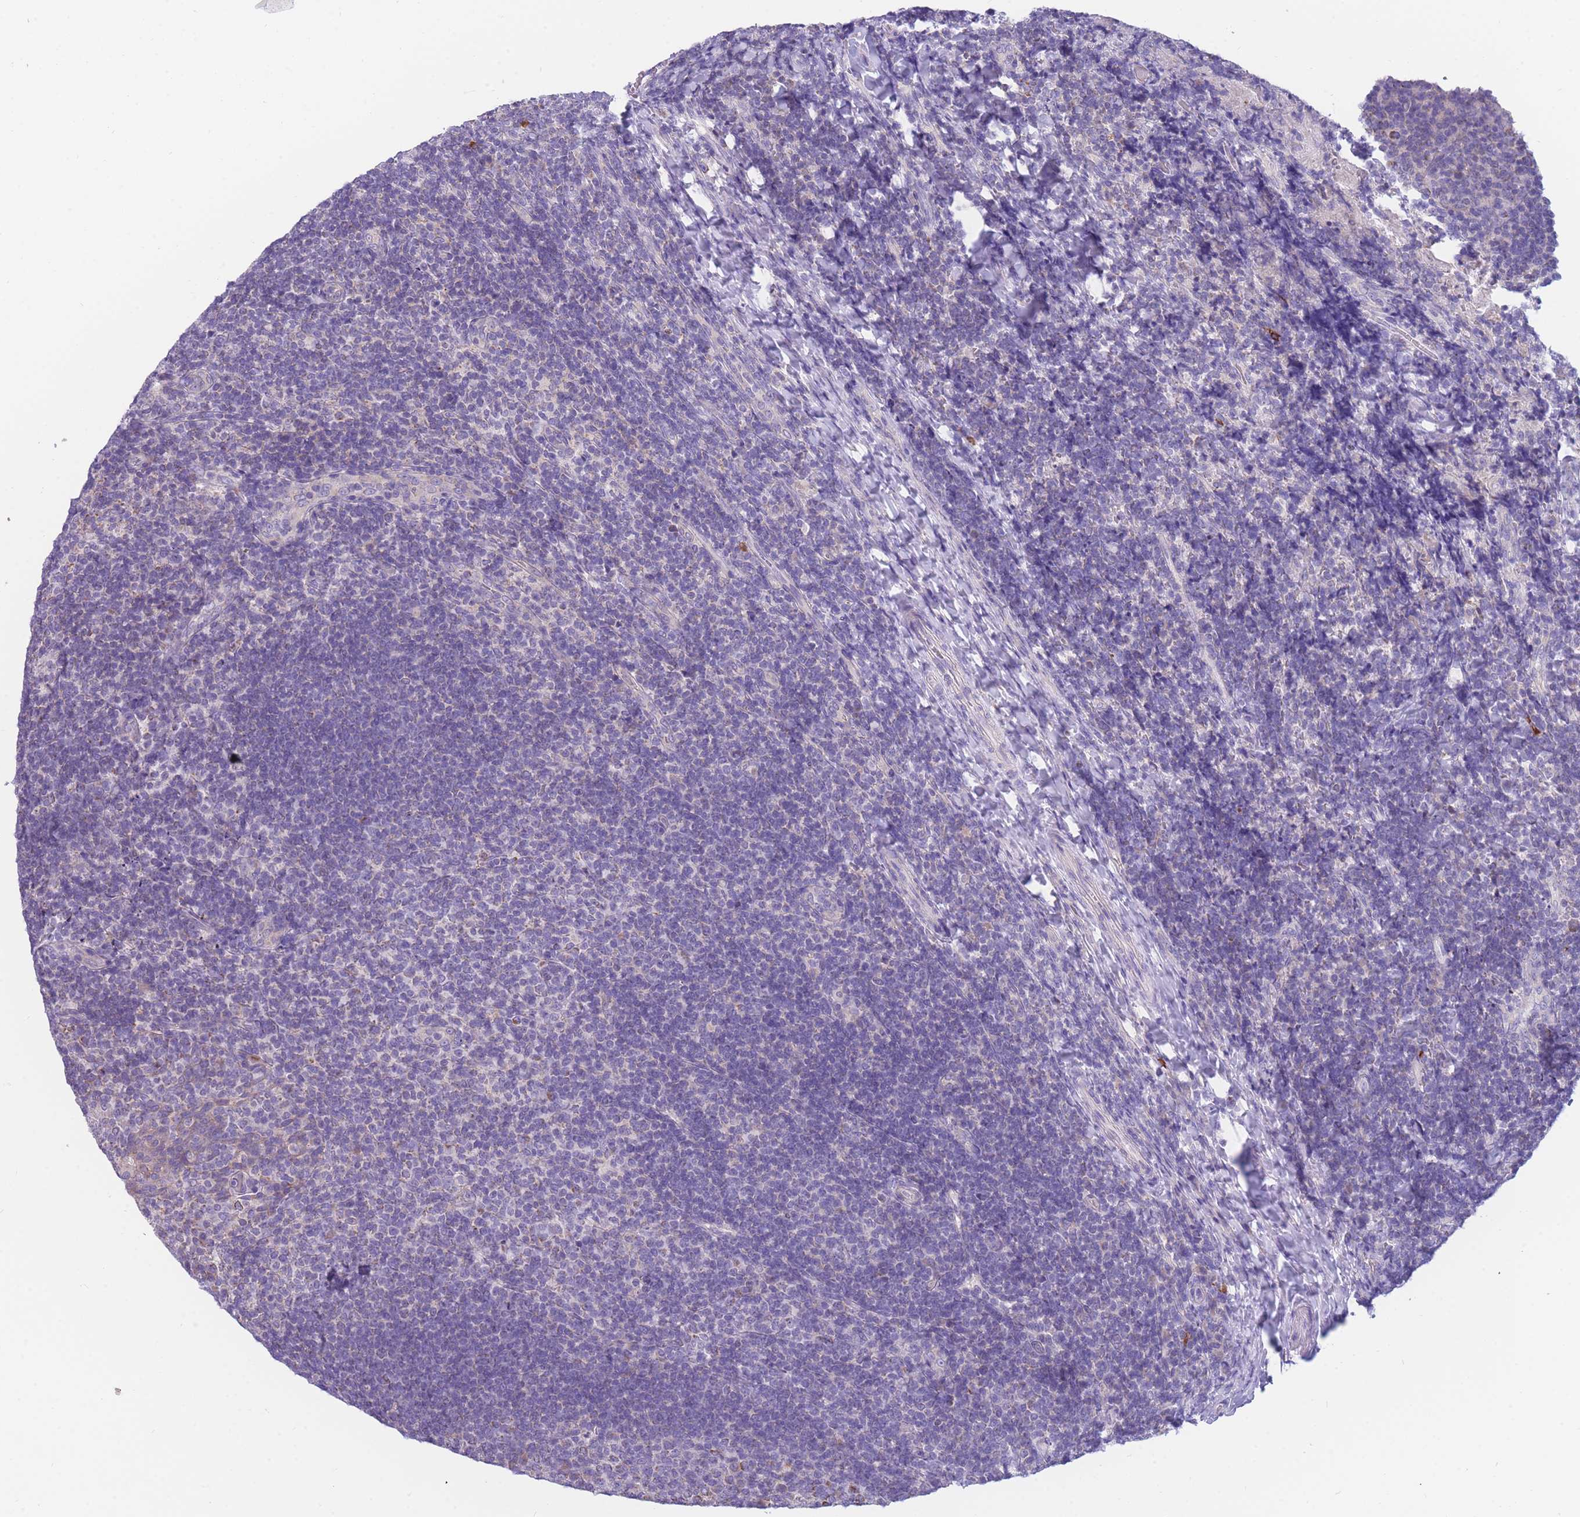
{"staining": {"intensity": "negative", "quantity": "none", "location": "none"}, "tissue": "tonsil", "cell_type": "Germinal center cells", "image_type": "normal", "snomed": [{"axis": "morphology", "description": "Normal tissue, NOS"}, {"axis": "topography", "description": "Tonsil"}], "caption": "Immunohistochemistry photomicrograph of normal tonsil stained for a protein (brown), which exhibits no expression in germinal center cells.", "gene": "DHRS11", "patient": {"sex": "female", "age": 10}}